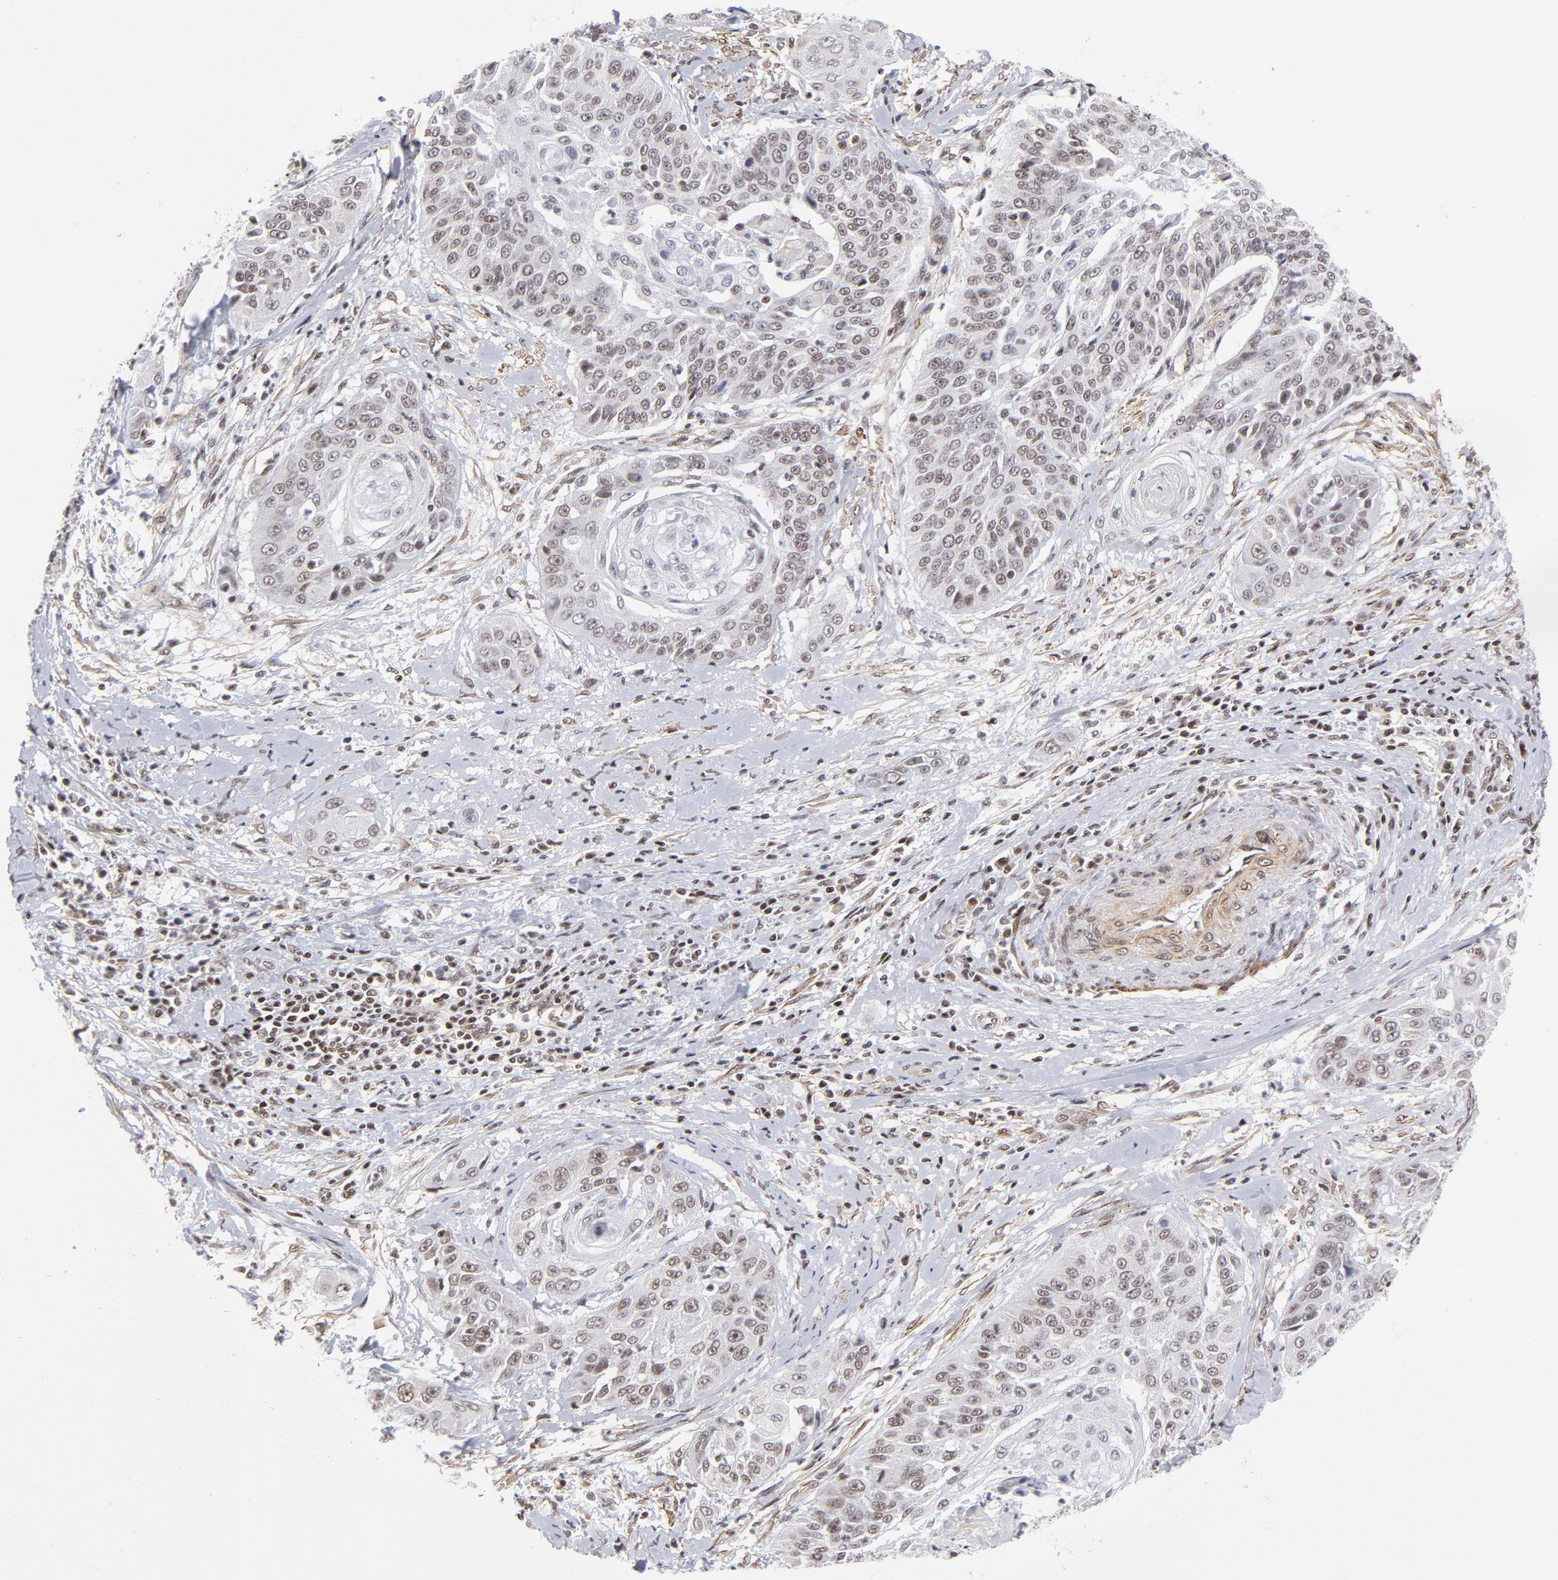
{"staining": {"intensity": "moderate", "quantity": ">75%", "location": "nuclear"}, "tissue": "cervical cancer", "cell_type": "Tumor cells", "image_type": "cancer", "snomed": [{"axis": "morphology", "description": "Squamous cell carcinoma, NOS"}, {"axis": "topography", "description": "Cervix"}], "caption": "A medium amount of moderate nuclear expression is present in about >75% of tumor cells in cervical cancer tissue.", "gene": "CTCF", "patient": {"sex": "female", "age": 64}}